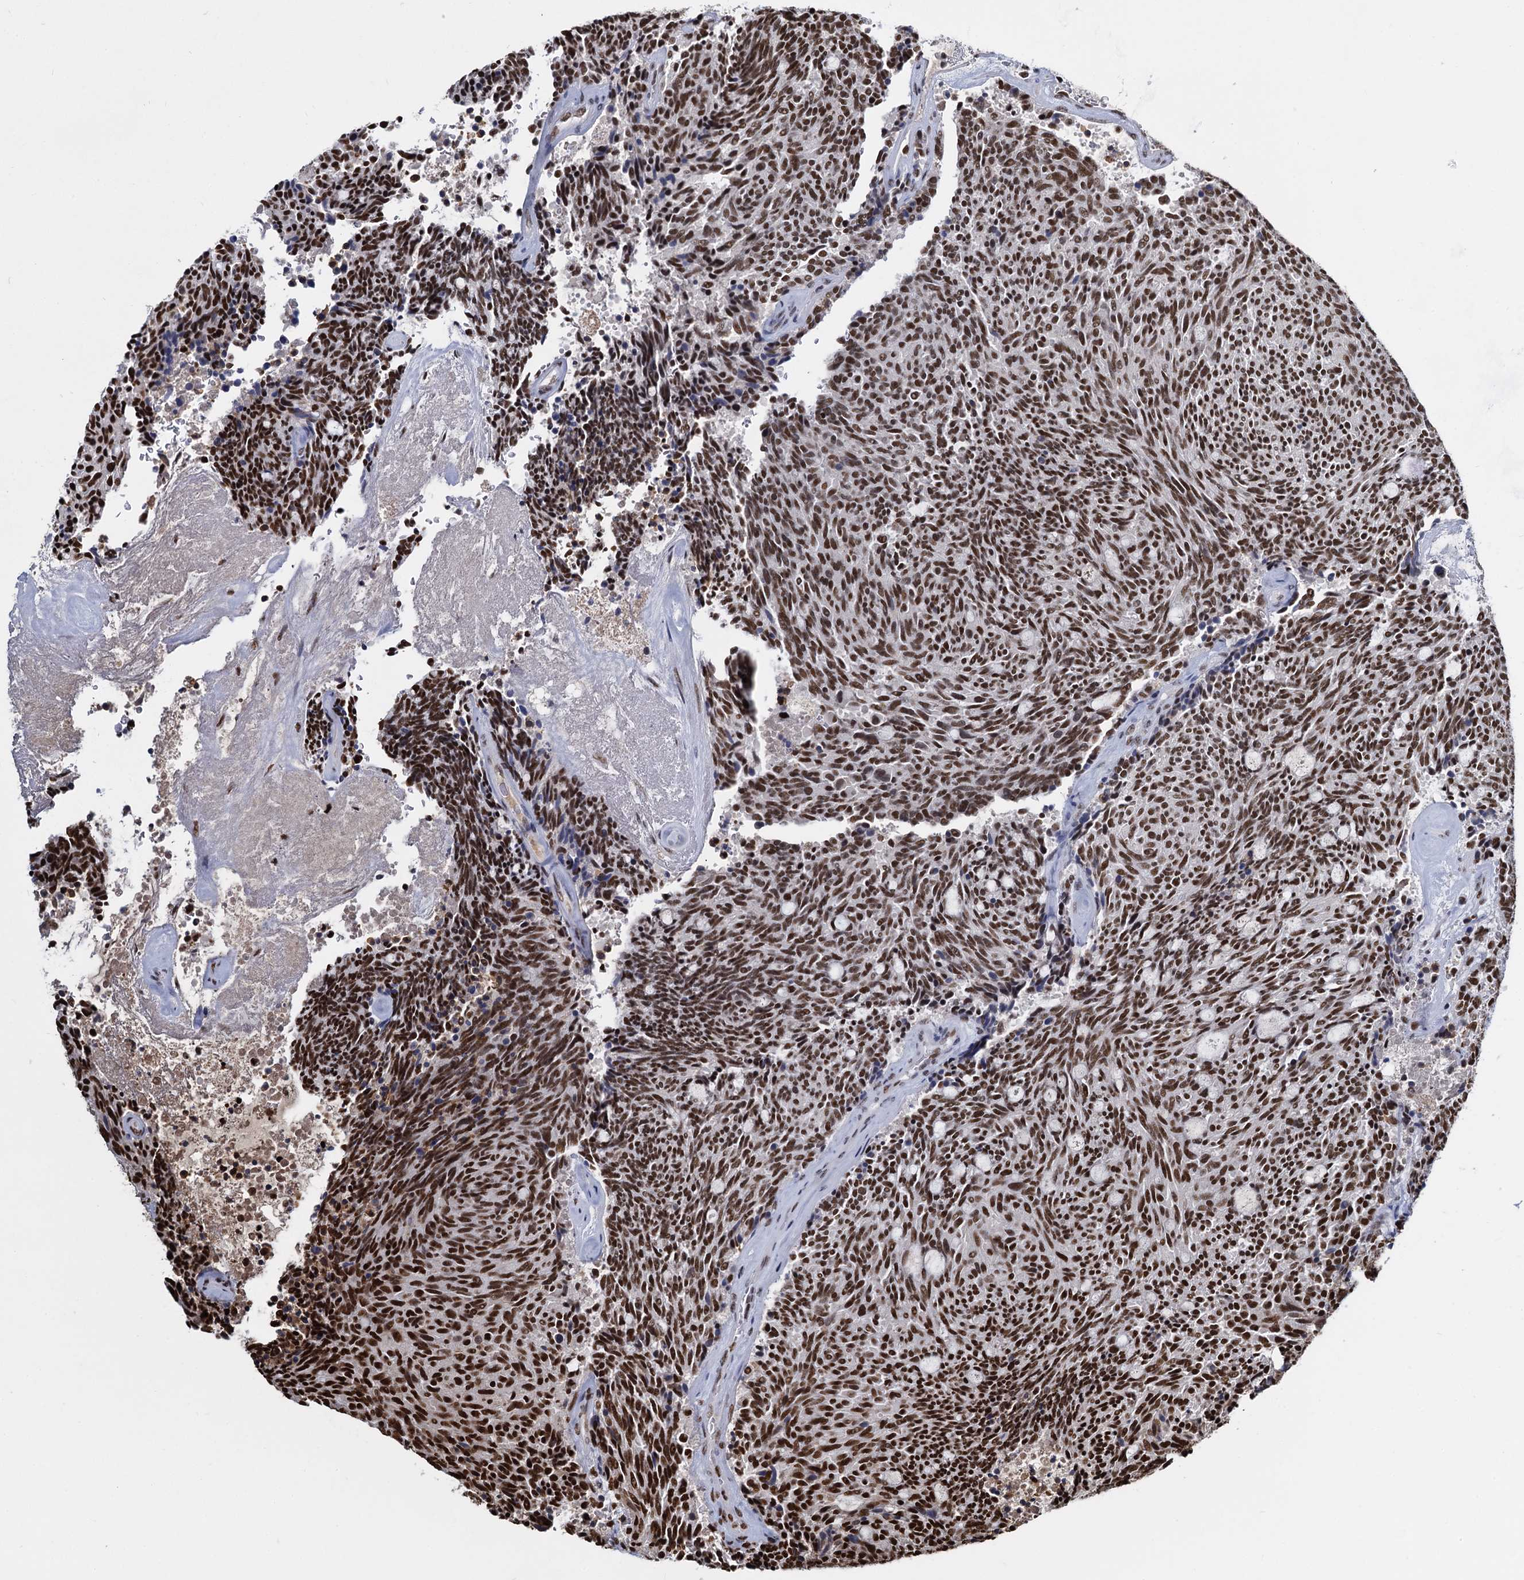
{"staining": {"intensity": "strong", "quantity": ">75%", "location": "nuclear"}, "tissue": "carcinoid", "cell_type": "Tumor cells", "image_type": "cancer", "snomed": [{"axis": "morphology", "description": "Carcinoid, malignant, NOS"}, {"axis": "topography", "description": "Pancreas"}], "caption": "Protein expression analysis of carcinoid shows strong nuclear positivity in approximately >75% of tumor cells.", "gene": "DCPS", "patient": {"sex": "female", "age": 54}}